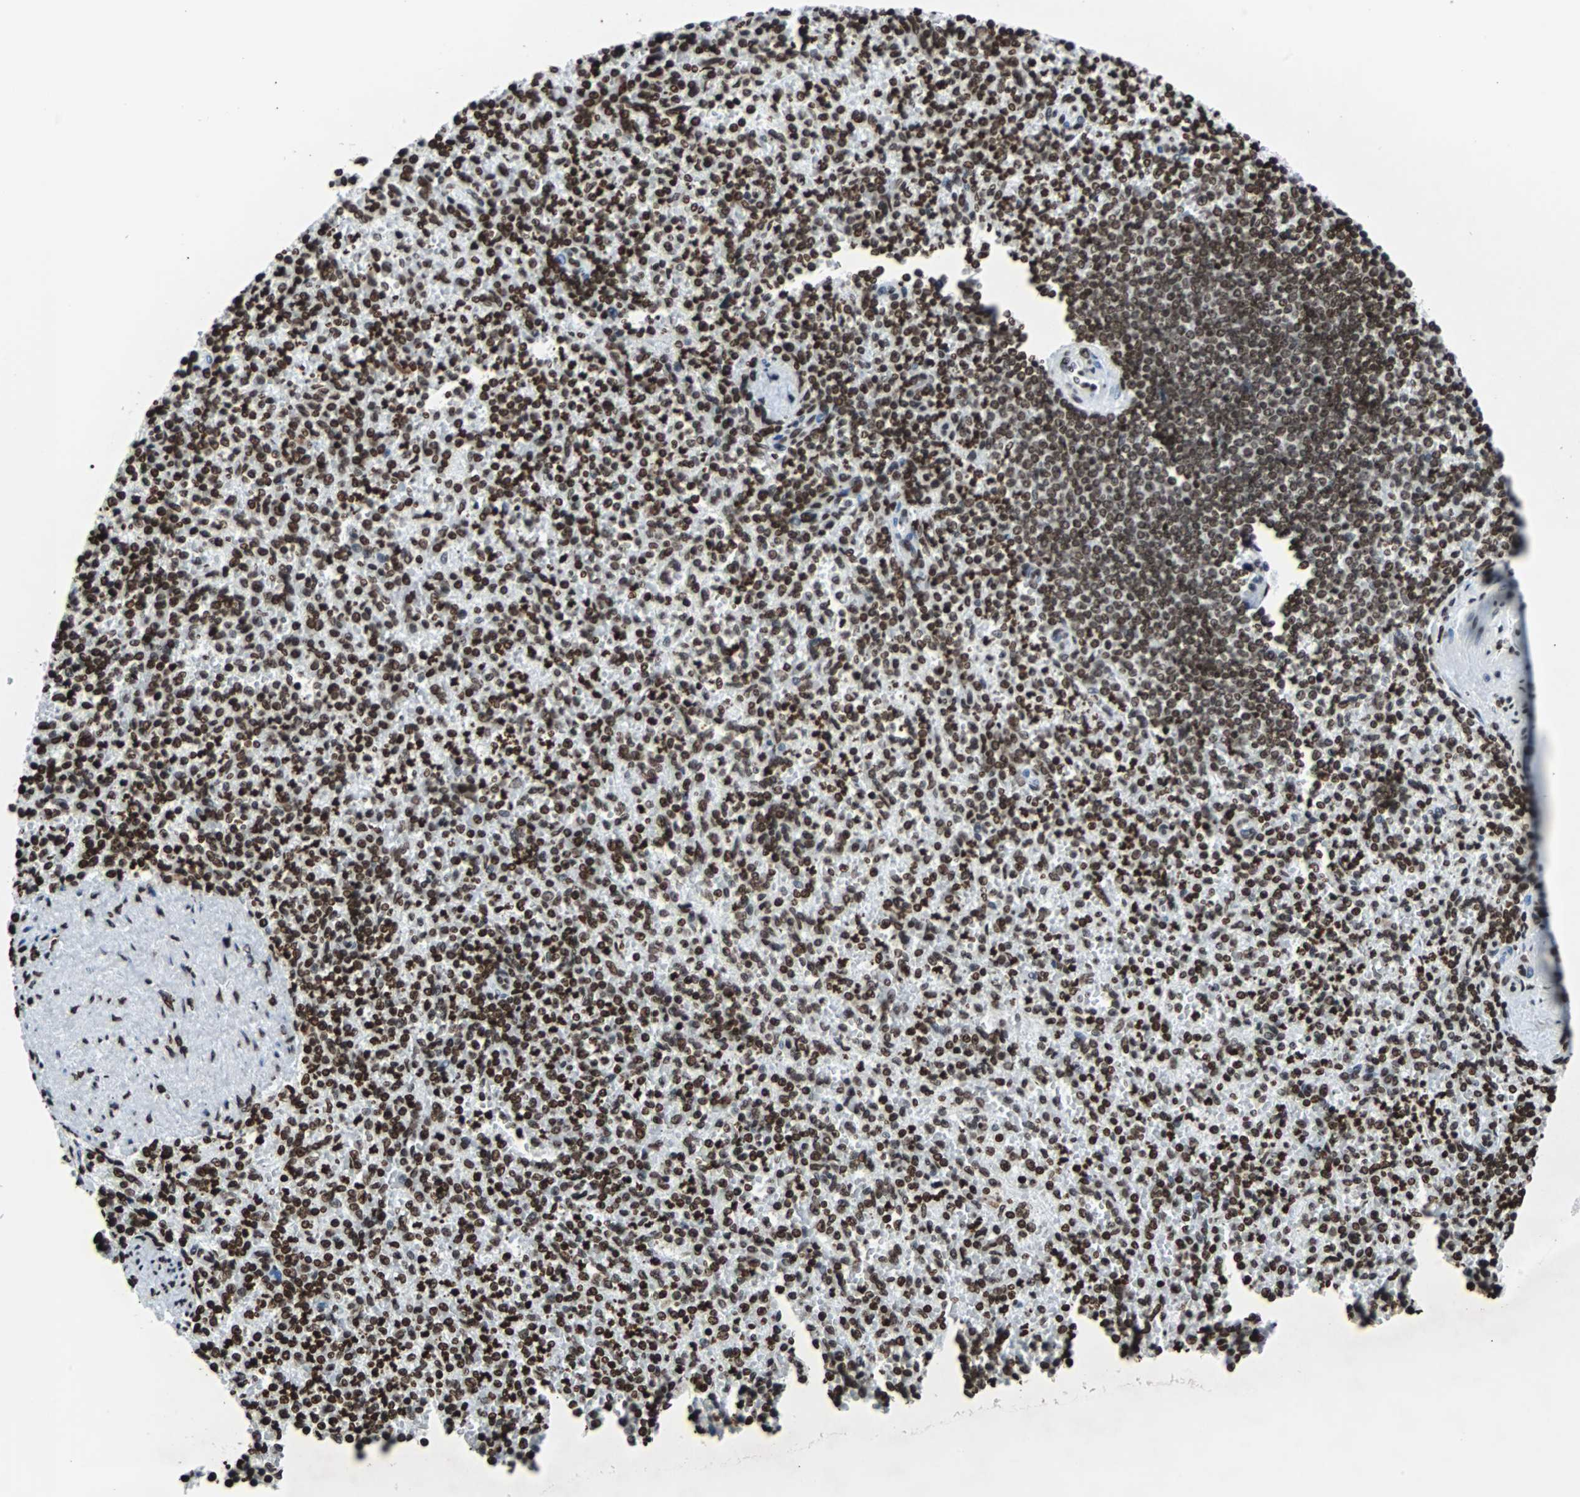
{"staining": {"intensity": "strong", "quantity": ">75%", "location": "nuclear"}, "tissue": "spleen", "cell_type": "Cells in red pulp", "image_type": "normal", "snomed": [{"axis": "morphology", "description": "Normal tissue, NOS"}, {"axis": "topography", "description": "Spleen"}], "caption": "An image showing strong nuclear positivity in about >75% of cells in red pulp in unremarkable spleen, as visualized by brown immunohistochemical staining.", "gene": "H2BC18", "patient": {"sex": "female", "age": 74}}